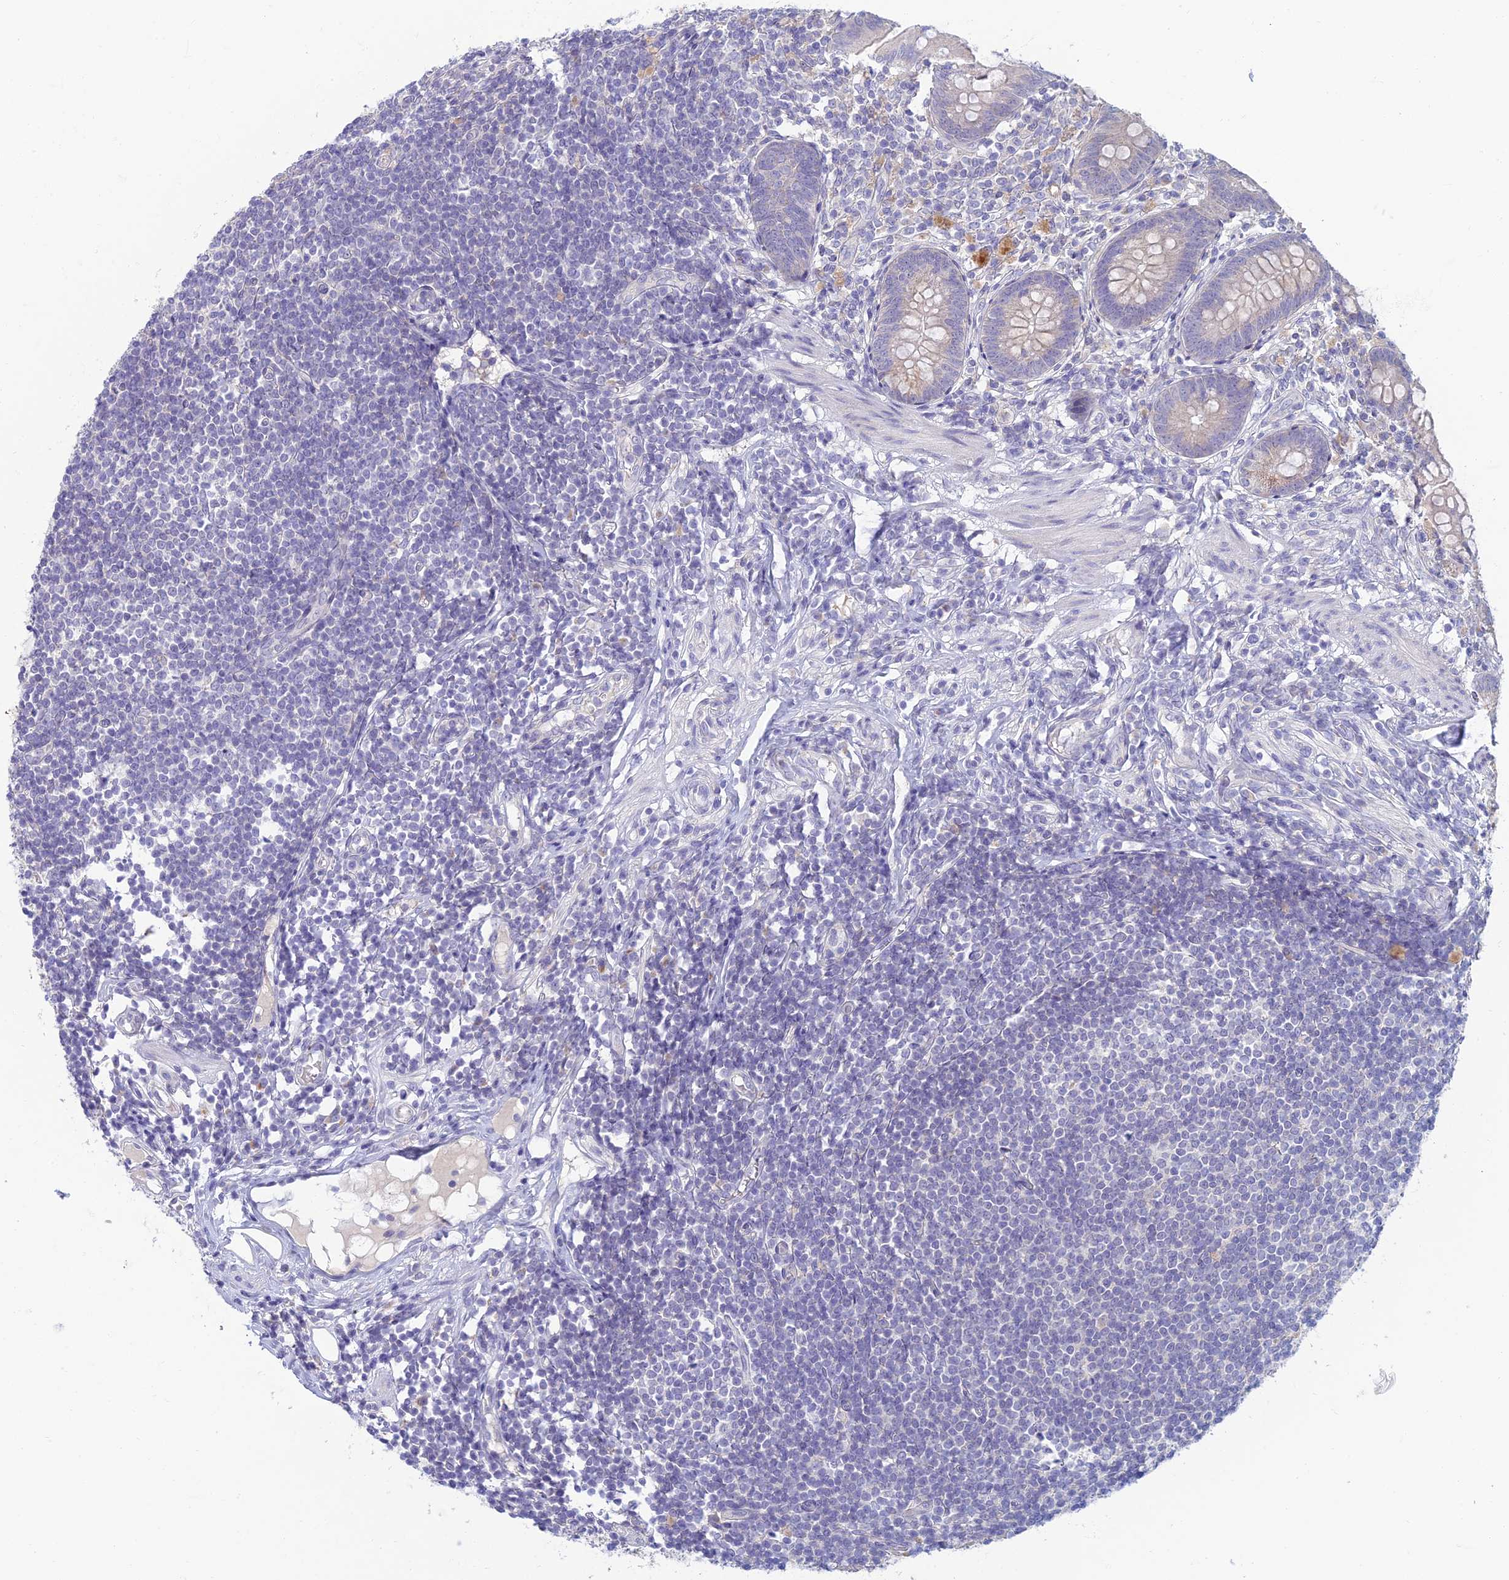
{"staining": {"intensity": "negative", "quantity": "none", "location": "none"}, "tissue": "appendix", "cell_type": "Glandular cells", "image_type": "normal", "snomed": [{"axis": "morphology", "description": "Normal tissue, NOS"}, {"axis": "topography", "description": "Appendix"}], "caption": "IHC histopathology image of unremarkable appendix: human appendix stained with DAB shows no significant protein expression in glandular cells.", "gene": "SLC25A41", "patient": {"sex": "female", "age": 62}}